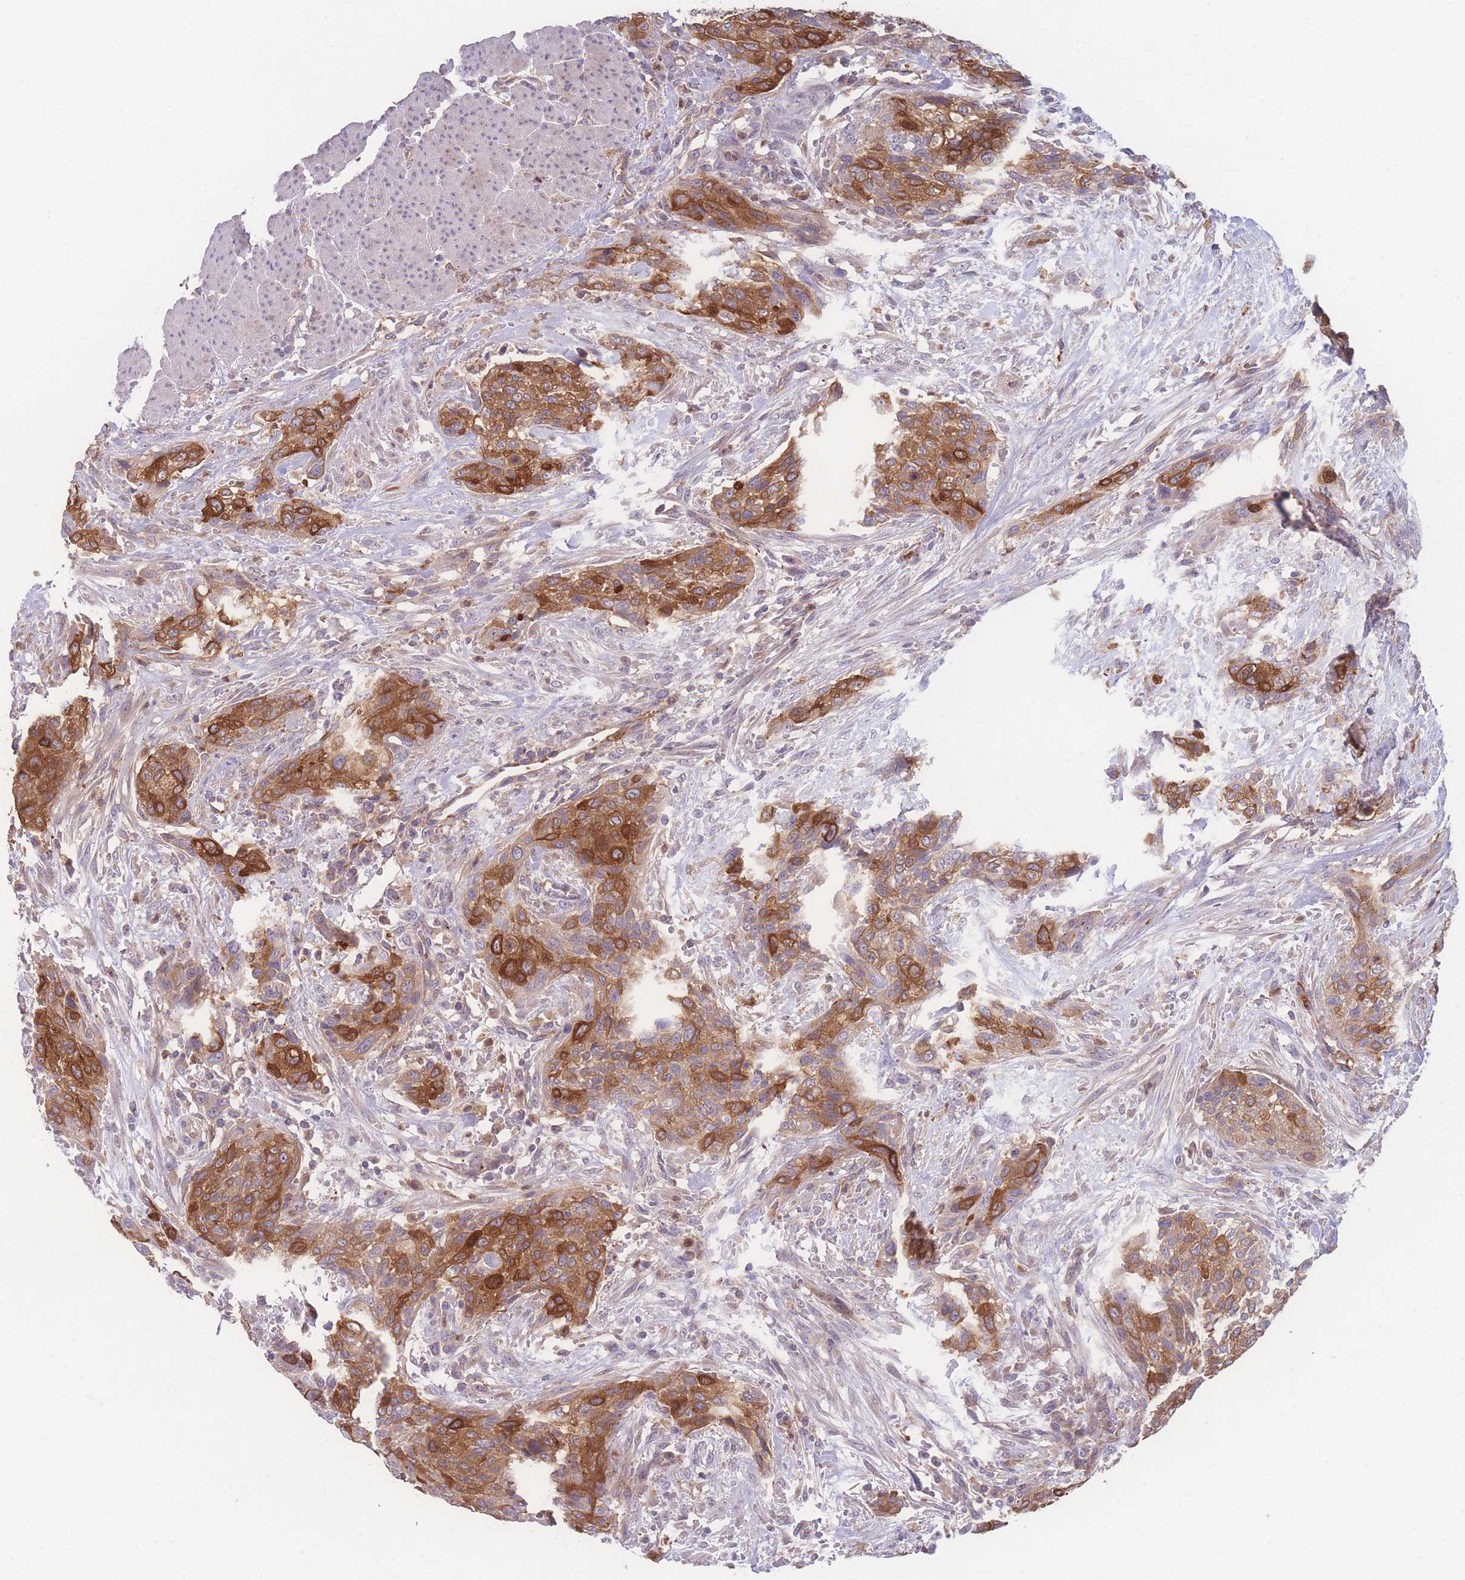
{"staining": {"intensity": "strong", "quantity": ">75%", "location": "cytoplasmic/membranous"}, "tissue": "urothelial cancer", "cell_type": "Tumor cells", "image_type": "cancer", "snomed": [{"axis": "morphology", "description": "Urothelial carcinoma, High grade"}, {"axis": "topography", "description": "Urinary bladder"}], "caption": "Immunohistochemical staining of urothelial carcinoma (high-grade) shows strong cytoplasmic/membranous protein expression in about >75% of tumor cells. Nuclei are stained in blue.", "gene": "STEAP3", "patient": {"sex": "male", "age": 35}}